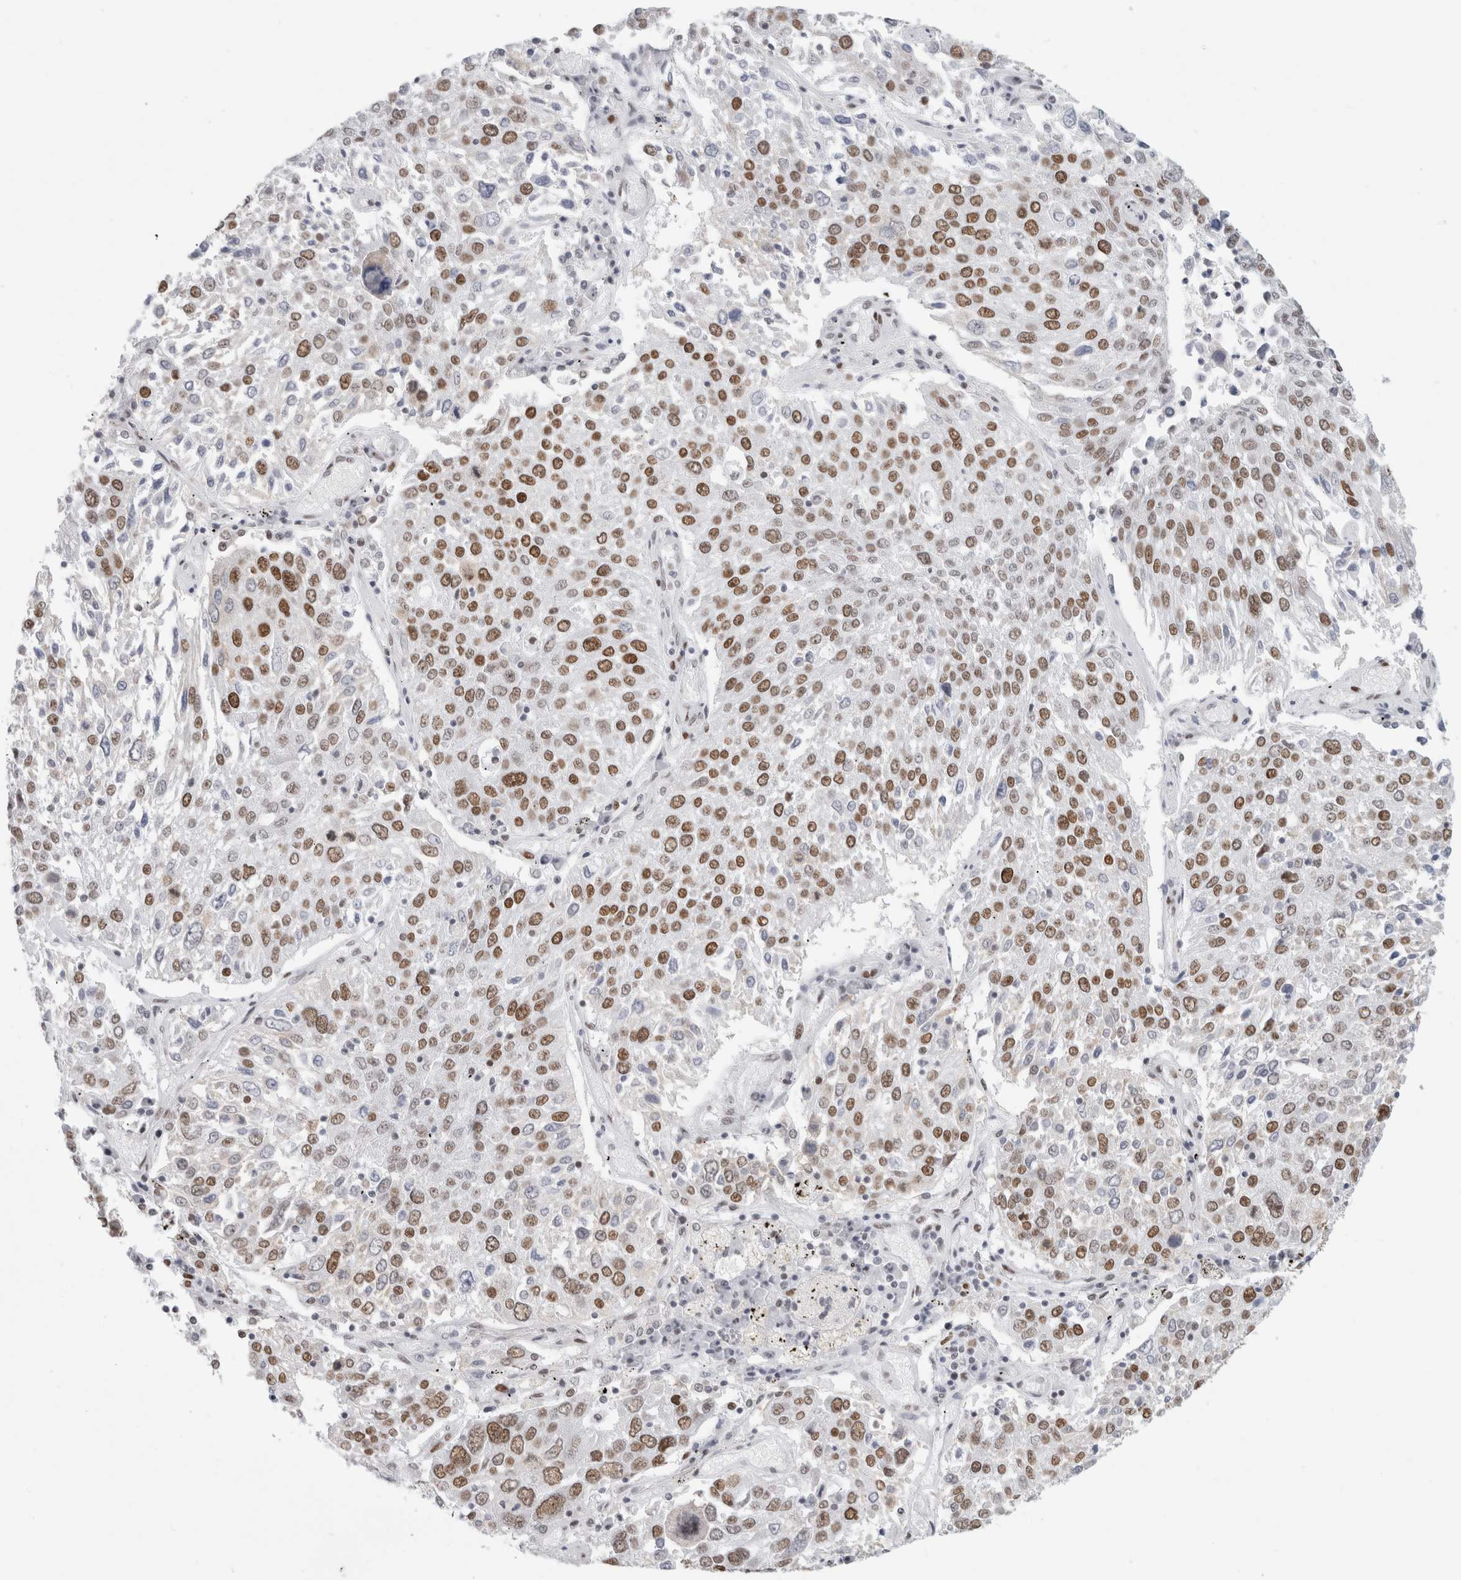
{"staining": {"intensity": "moderate", "quantity": ">75%", "location": "nuclear"}, "tissue": "lung cancer", "cell_type": "Tumor cells", "image_type": "cancer", "snomed": [{"axis": "morphology", "description": "Squamous cell carcinoma, NOS"}, {"axis": "topography", "description": "Lung"}], "caption": "High-magnification brightfield microscopy of lung squamous cell carcinoma stained with DAB (brown) and counterstained with hematoxylin (blue). tumor cells exhibit moderate nuclear staining is present in about>75% of cells.", "gene": "SMARCC1", "patient": {"sex": "male", "age": 65}}